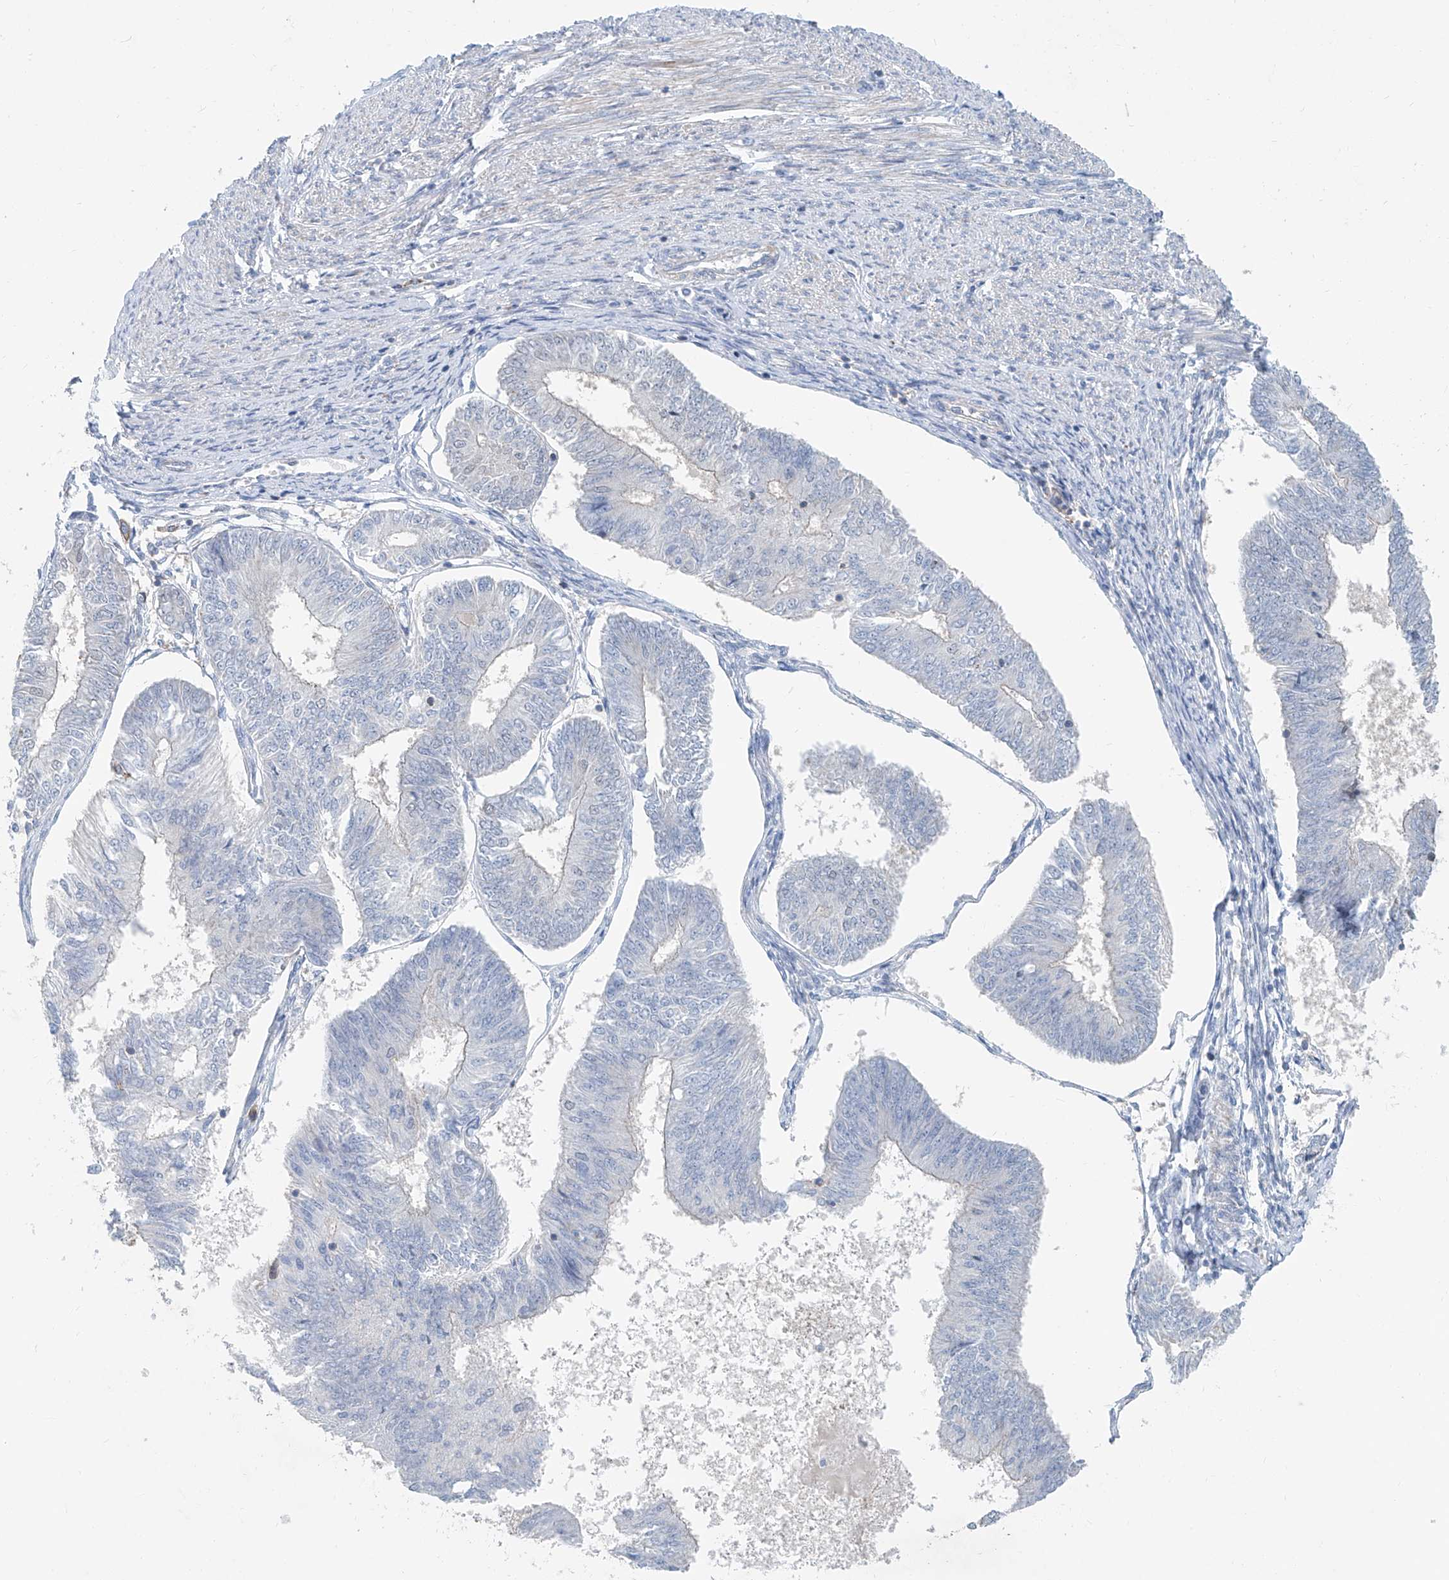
{"staining": {"intensity": "negative", "quantity": "none", "location": "none"}, "tissue": "endometrial cancer", "cell_type": "Tumor cells", "image_type": "cancer", "snomed": [{"axis": "morphology", "description": "Adenocarcinoma, NOS"}, {"axis": "topography", "description": "Endometrium"}], "caption": "Human endometrial adenocarcinoma stained for a protein using immunohistochemistry (IHC) displays no staining in tumor cells.", "gene": "ANKRD34A", "patient": {"sex": "female", "age": 58}}